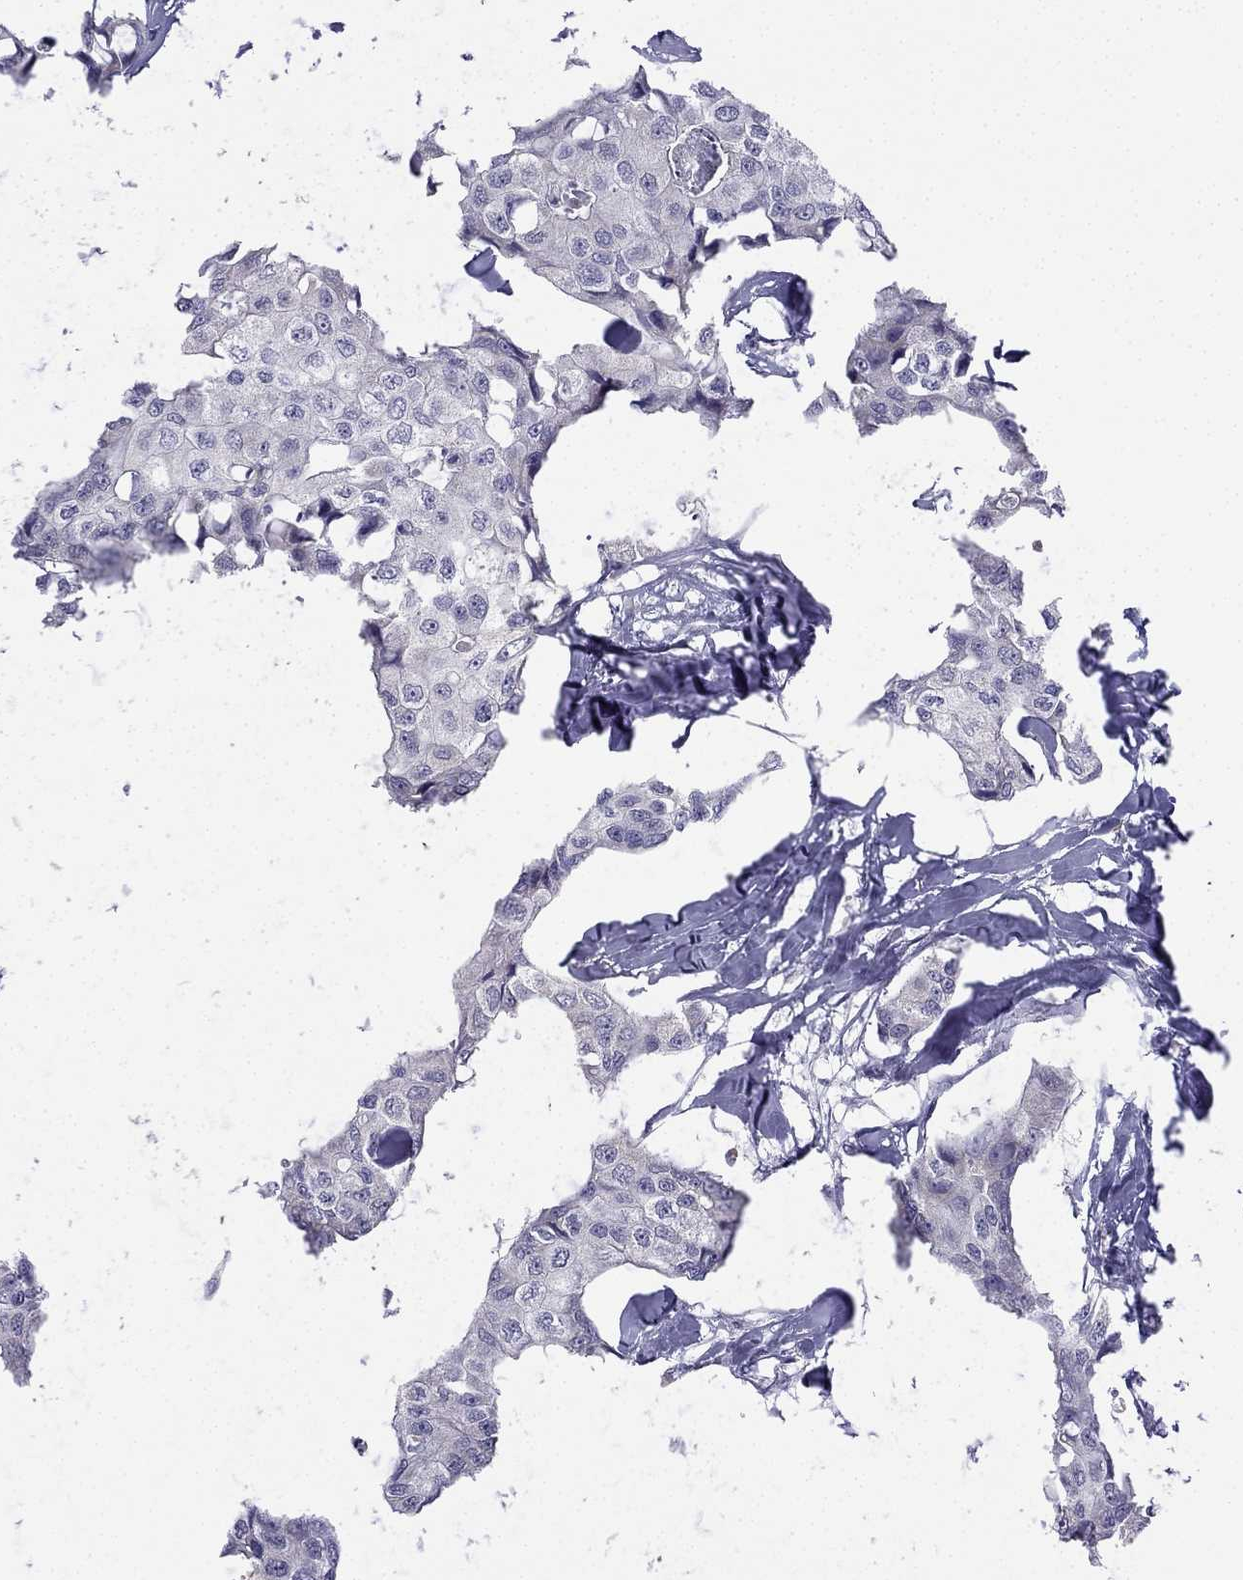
{"staining": {"intensity": "negative", "quantity": "none", "location": "none"}, "tissue": "breast cancer", "cell_type": "Tumor cells", "image_type": "cancer", "snomed": [{"axis": "morphology", "description": "Duct carcinoma"}, {"axis": "topography", "description": "Breast"}], "caption": "This is a image of IHC staining of breast cancer (invasive ductal carcinoma), which shows no expression in tumor cells.", "gene": "C5orf49", "patient": {"sex": "female", "age": 80}}